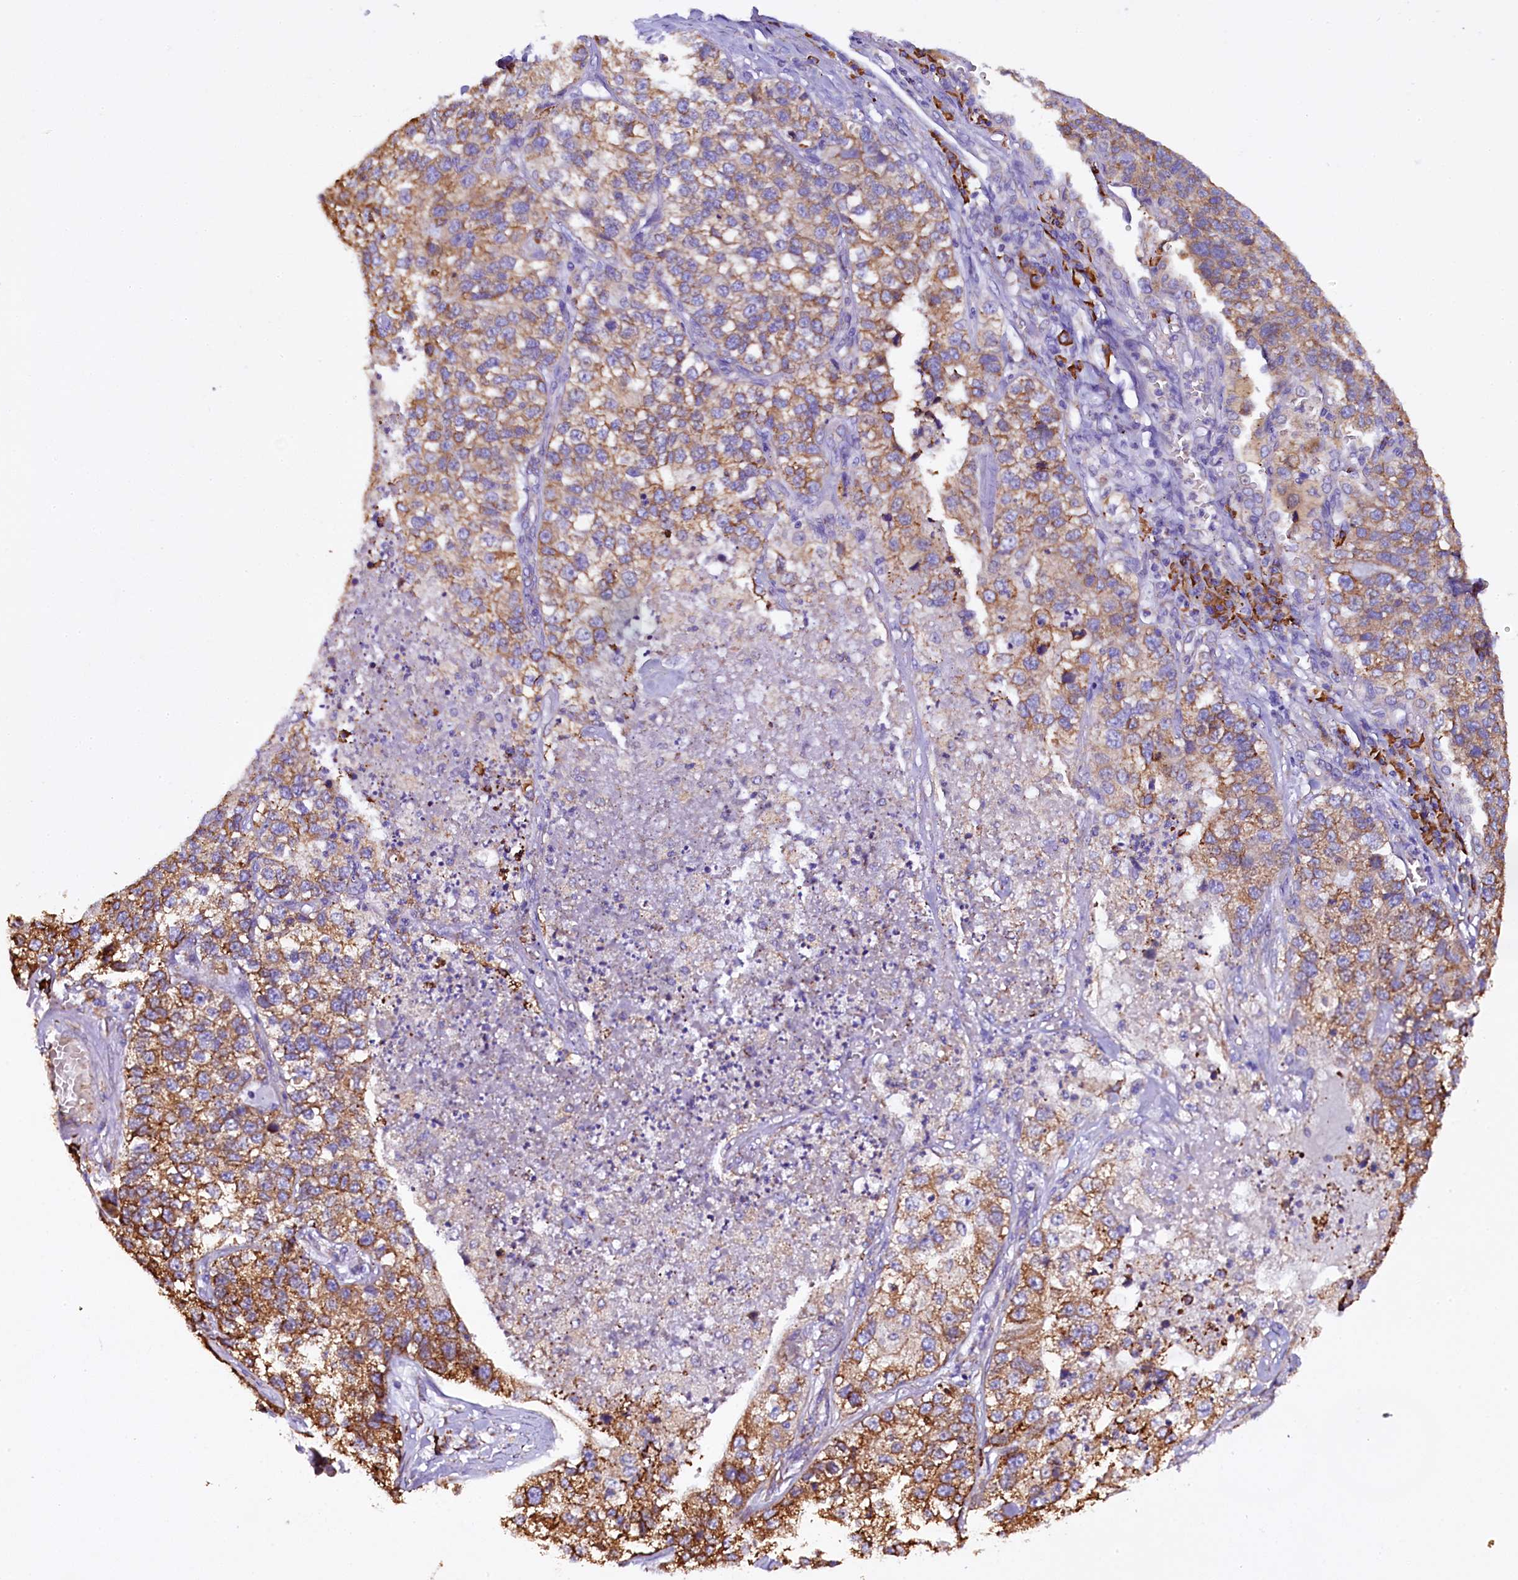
{"staining": {"intensity": "moderate", "quantity": ">75%", "location": "cytoplasmic/membranous"}, "tissue": "lung cancer", "cell_type": "Tumor cells", "image_type": "cancer", "snomed": [{"axis": "morphology", "description": "Adenocarcinoma, NOS"}, {"axis": "topography", "description": "Lung"}], "caption": "A high-resolution histopathology image shows immunohistochemistry (IHC) staining of lung cancer, which shows moderate cytoplasmic/membranous expression in about >75% of tumor cells. The staining is performed using DAB brown chromogen to label protein expression. The nuclei are counter-stained blue using hematoxylin.", "gene": "CAPS2", "patient": {"sex": "male", "age": 49}}